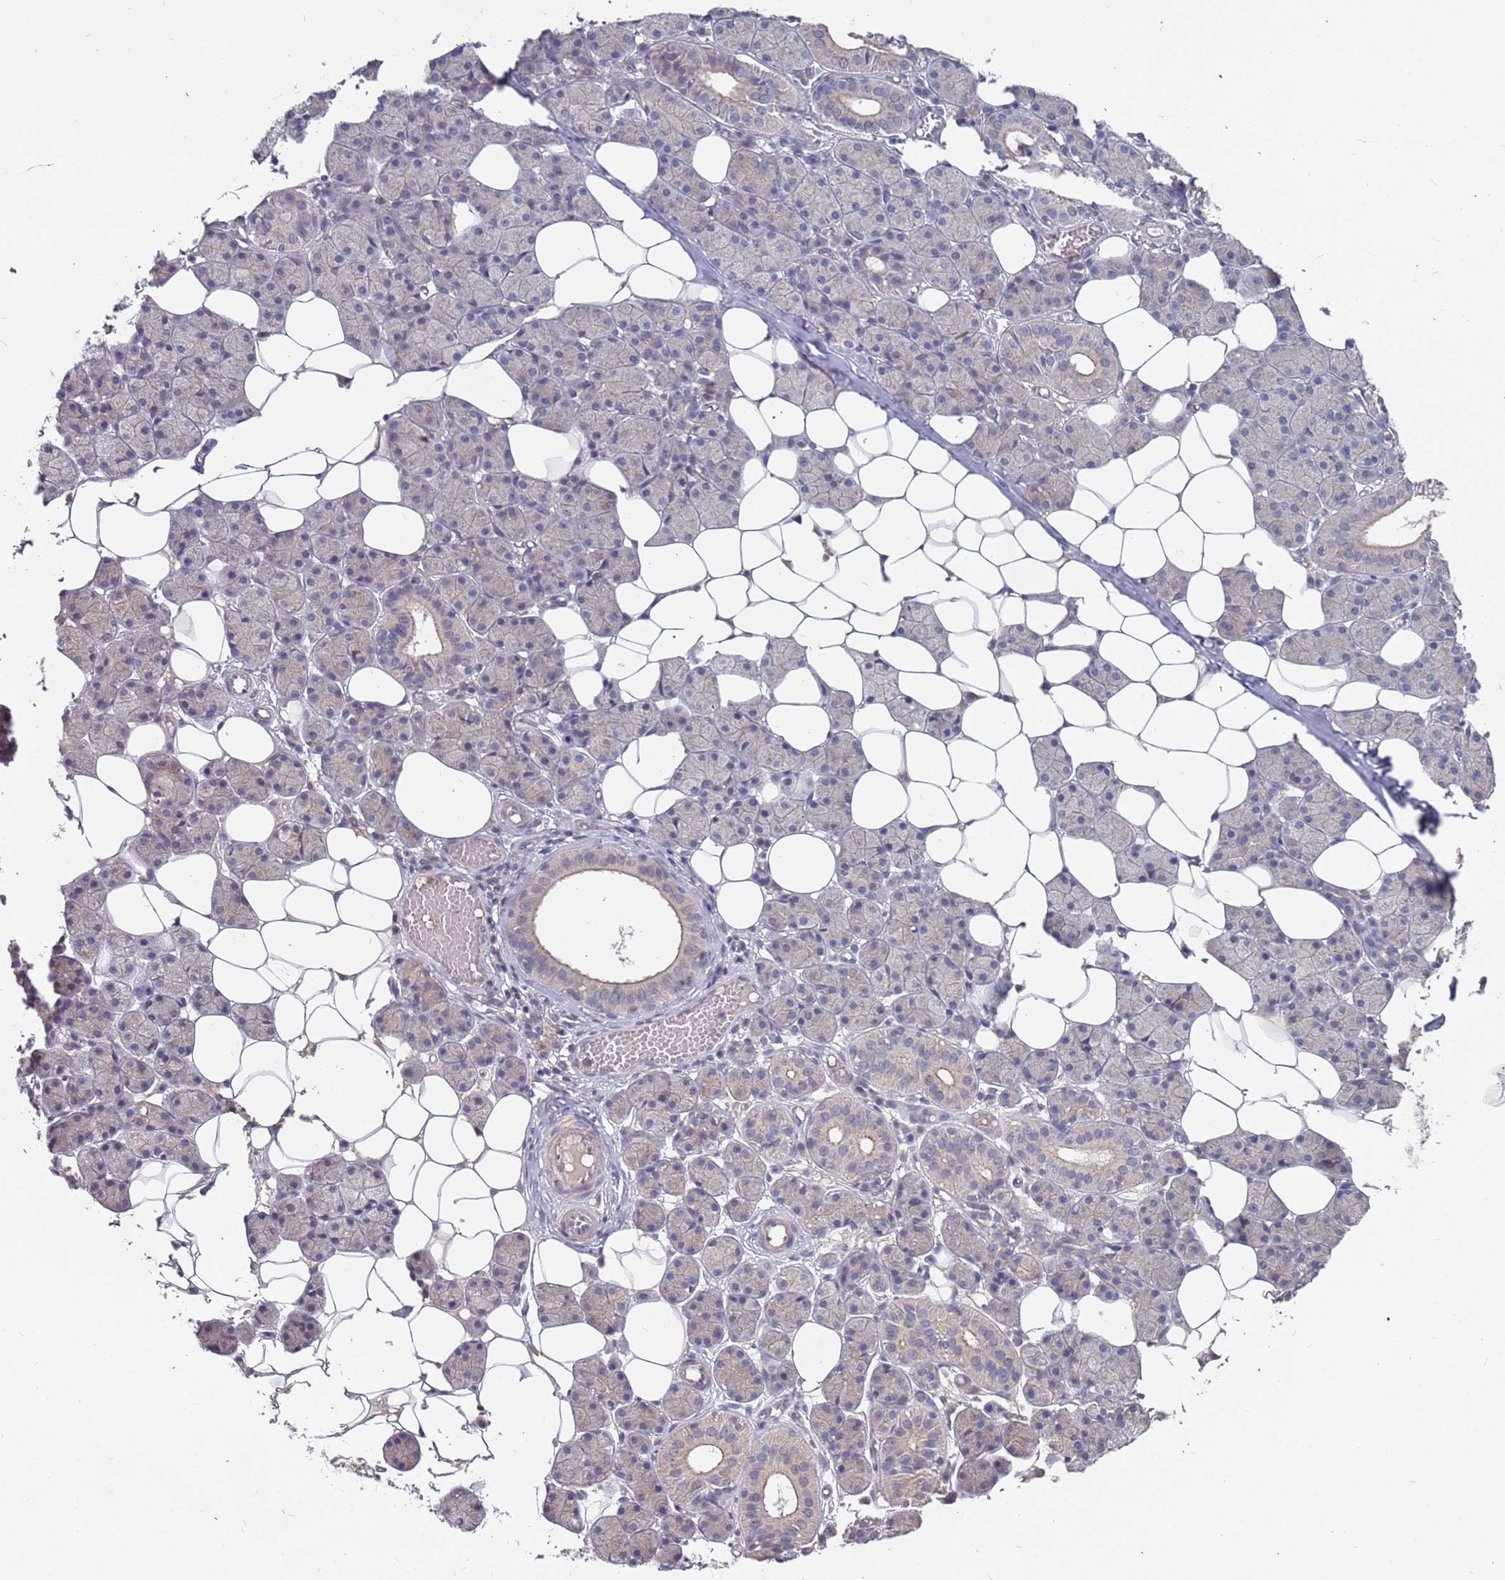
{"staining": {"intensity": "weak", "quantity": "<25%", "location": "cytoplasmic/membranous"}, "tissue": "salivary gland", "cell_type": "Glandular cells", "image_type": "normal", "snomed": [{"axis": "morphology", "description": "Normal tissue, NOS"}, {"axis": "topography", "description": "Salivary gland"}], "caption": "DAB (3,3'-diaminobenzidine) immunohistochemical staining of unremarkable salivary gland displays no significant staining in glandular cells. (Stains: DAB immunohistochemistry with hematoxylin counter stain, Microscopy: brightfield microscopy at high magnification).", "gene": "TCEANC2", "patient": {"sex": "female", "age": 33}}